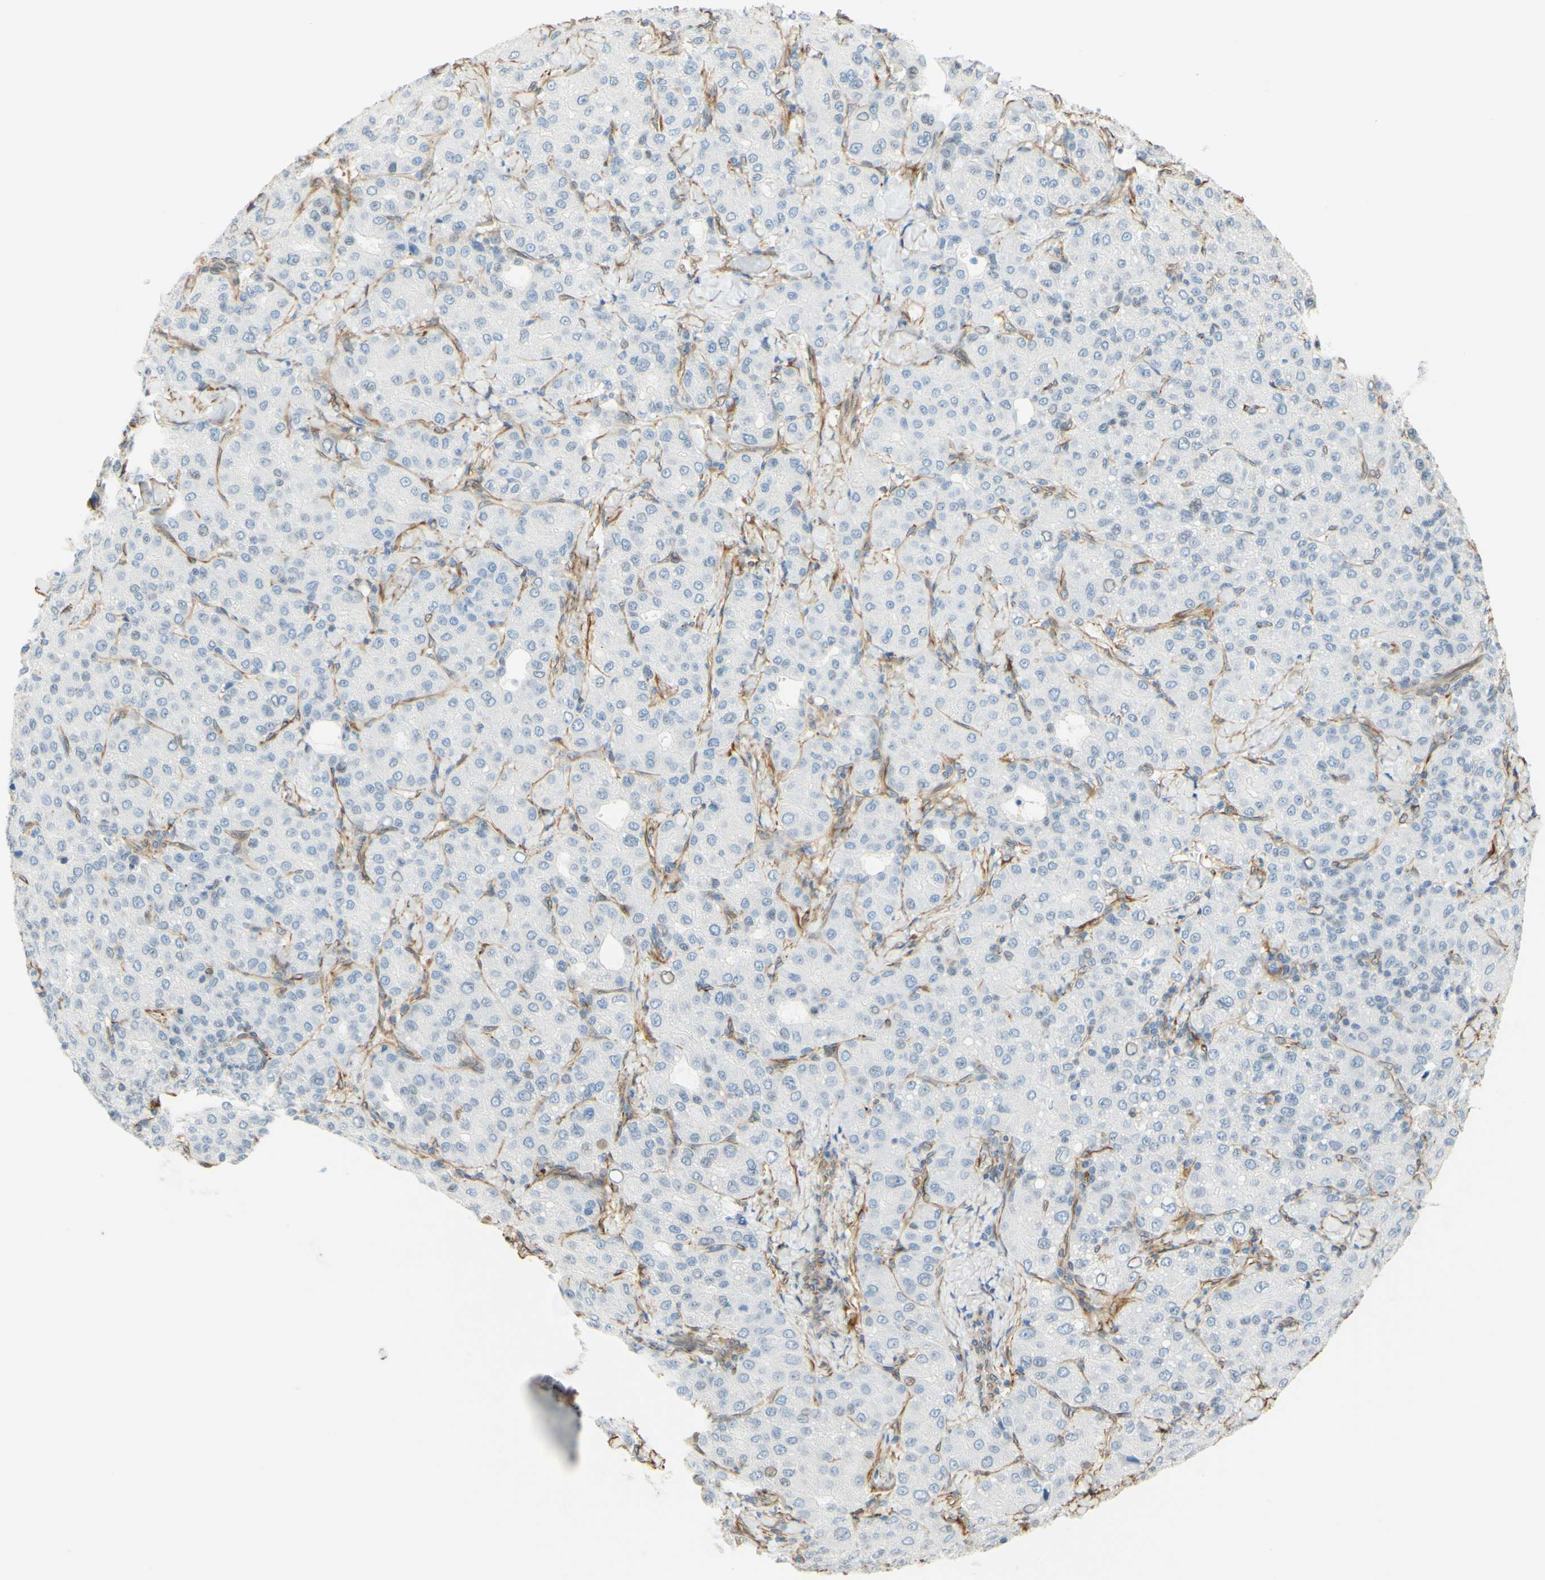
{"staining": {"intensity": "negative", "quantity": "none", "location": "none"}, "tissue": "liver cancer", "cell_type": "Tumor cells", "image_type": "cancer", "snomed": [{"axis": "morphology", "description": "Carcinoma, Hepatocellular, NOS"}, {"axis": "topography", "description": "Liver"}], "caption": "The histopathology image reveals no staining of tumor cells in liver cancer (hepatocellular carcinoma).", "gene": "ENDOD1", "patient": {"sex": "male", "age": 65}}